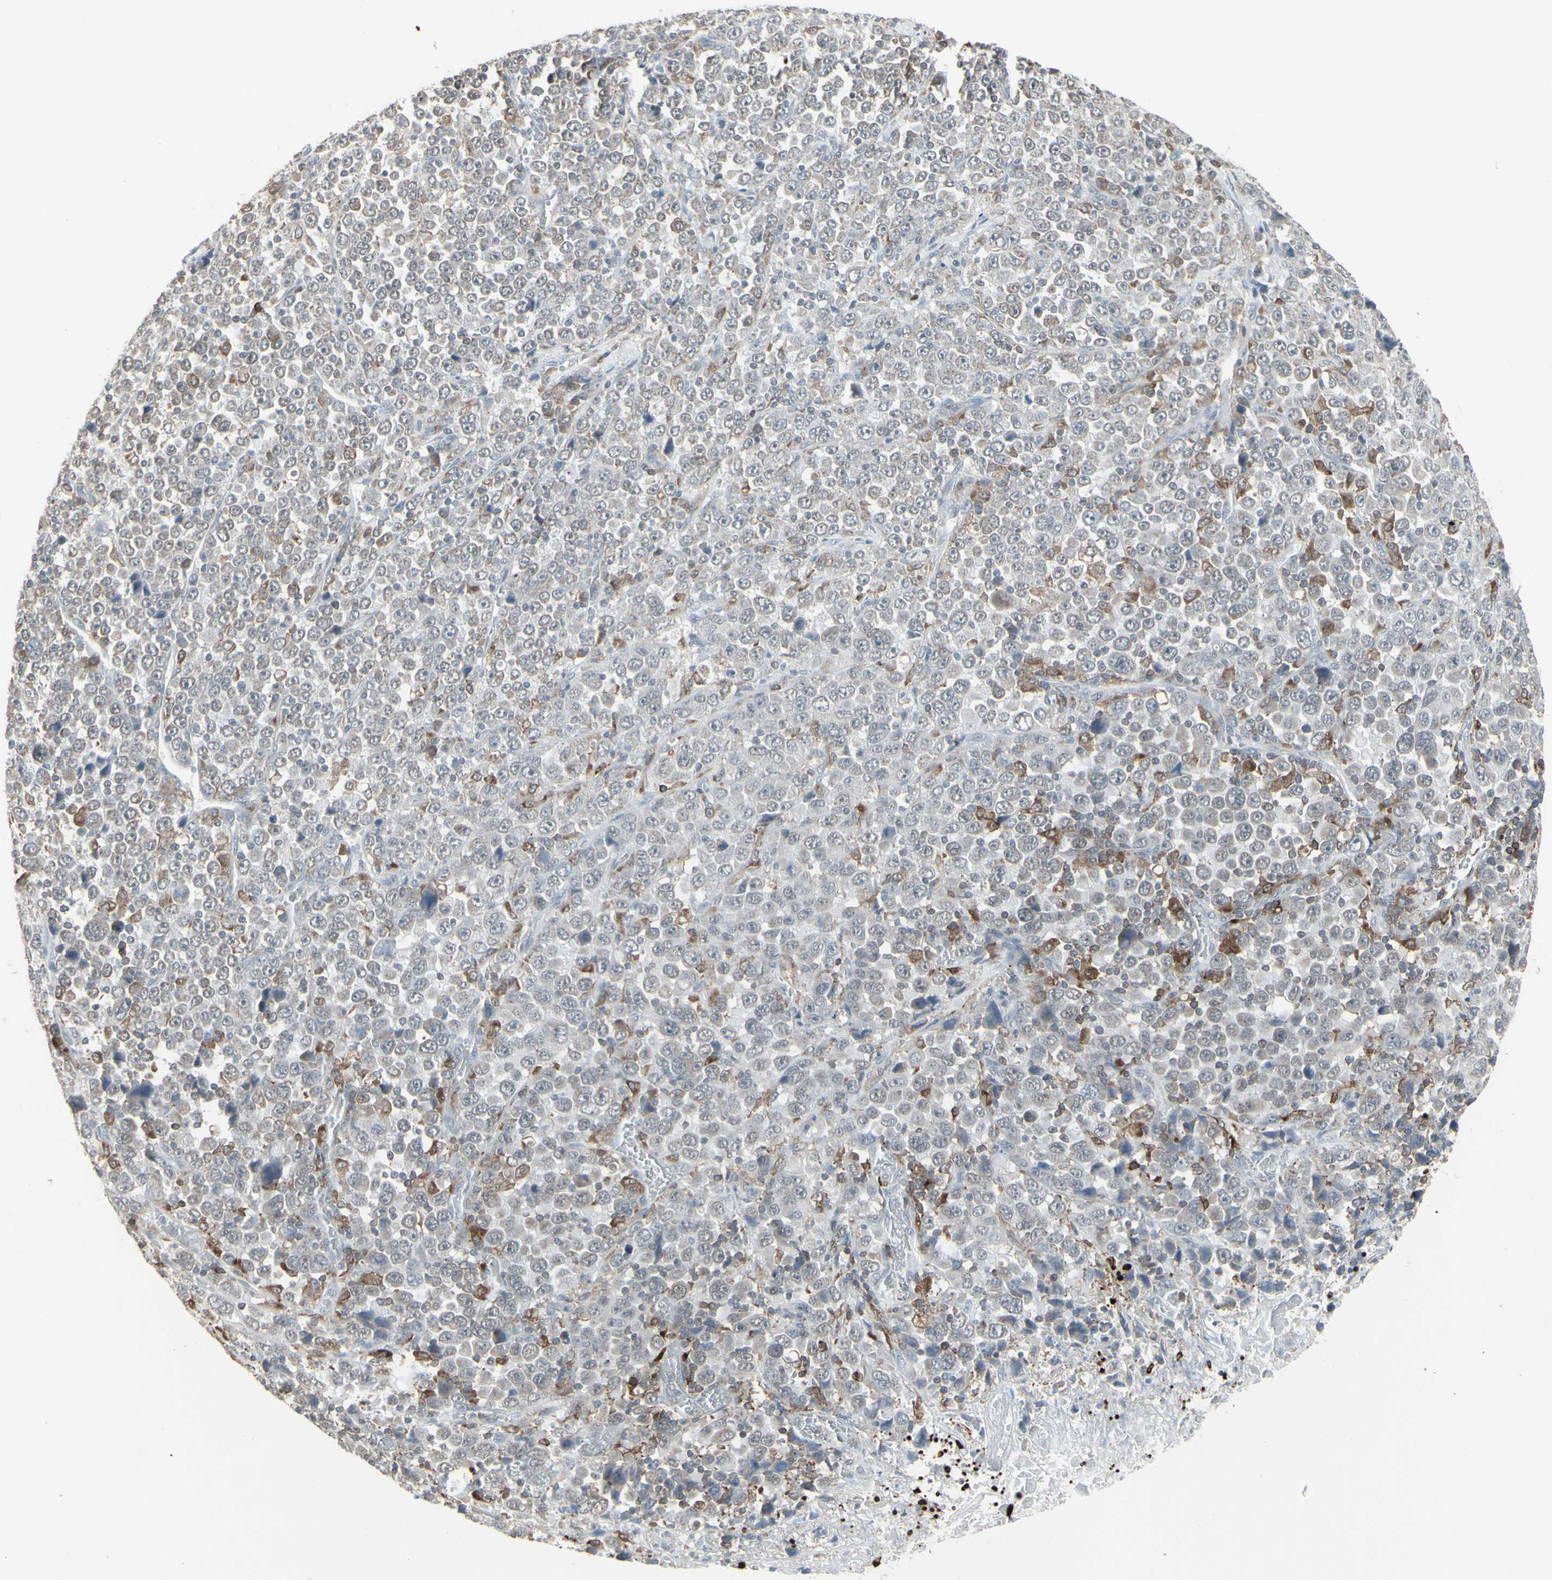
{"staining": {"intensity": "moderate", "quantity": "<25%", "location": "cytoplasmic/membranous"}, "tissue": "stomach cancer", "cell_type": "Tumor cells", "image_type": "cancer", "snomed": [{"axis": "morphology", "description": "Normal tissue, NOS"}, {"axis": "morphology", "description": "Adenocarcinoma, NOS"}, {"axis": "topography", "description": "Stomach, upper"}, {"axis": "topography", "description": "Stomach"}], "caption": "Moderate cytoplasmic/membranous expression for a protein is seen in about <25% of tumor cells of stomach cancer (adenocarcinoma) using immunohistochemistry.", "gene": "SAMSN1", "patient": {"sex": "male", "age": 59}}